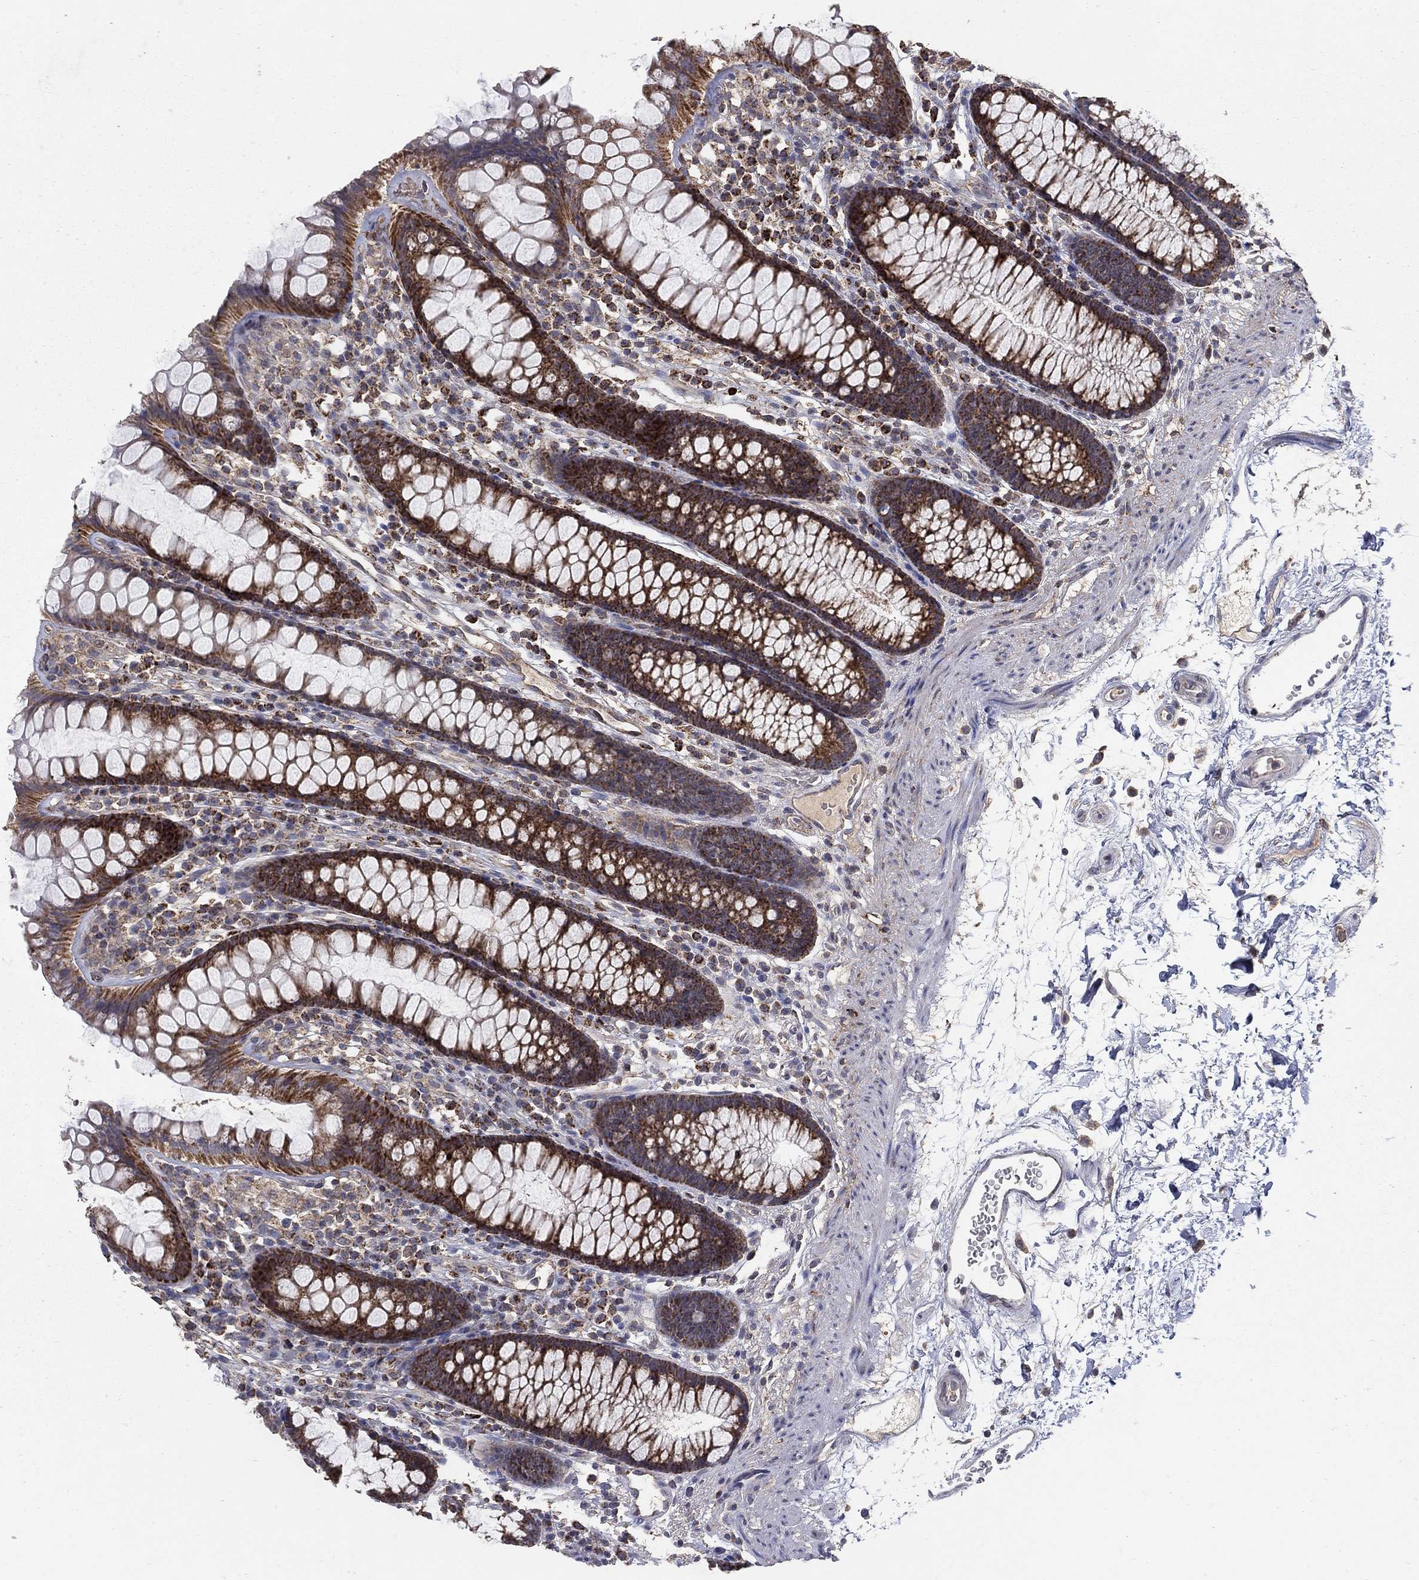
{"staining": {"intensity": "negative", "quantity": "none", "location": "none"}, "tissue": "colon", "cell_type": "Endothelial cells", "image_type": "normal", "snomed": [{"axis": "morphology", "description": "Normal tissue, NOS"}, {"axis": "topography", "description": "Colon"}], "caption": "This is a photomicrograph of immunohistochemistry (IHC) staining of normal colon, which shows no positivity in endothelial cells.", "gene": "GPSM1", "patient": {"sex": "male", "age": 76}}